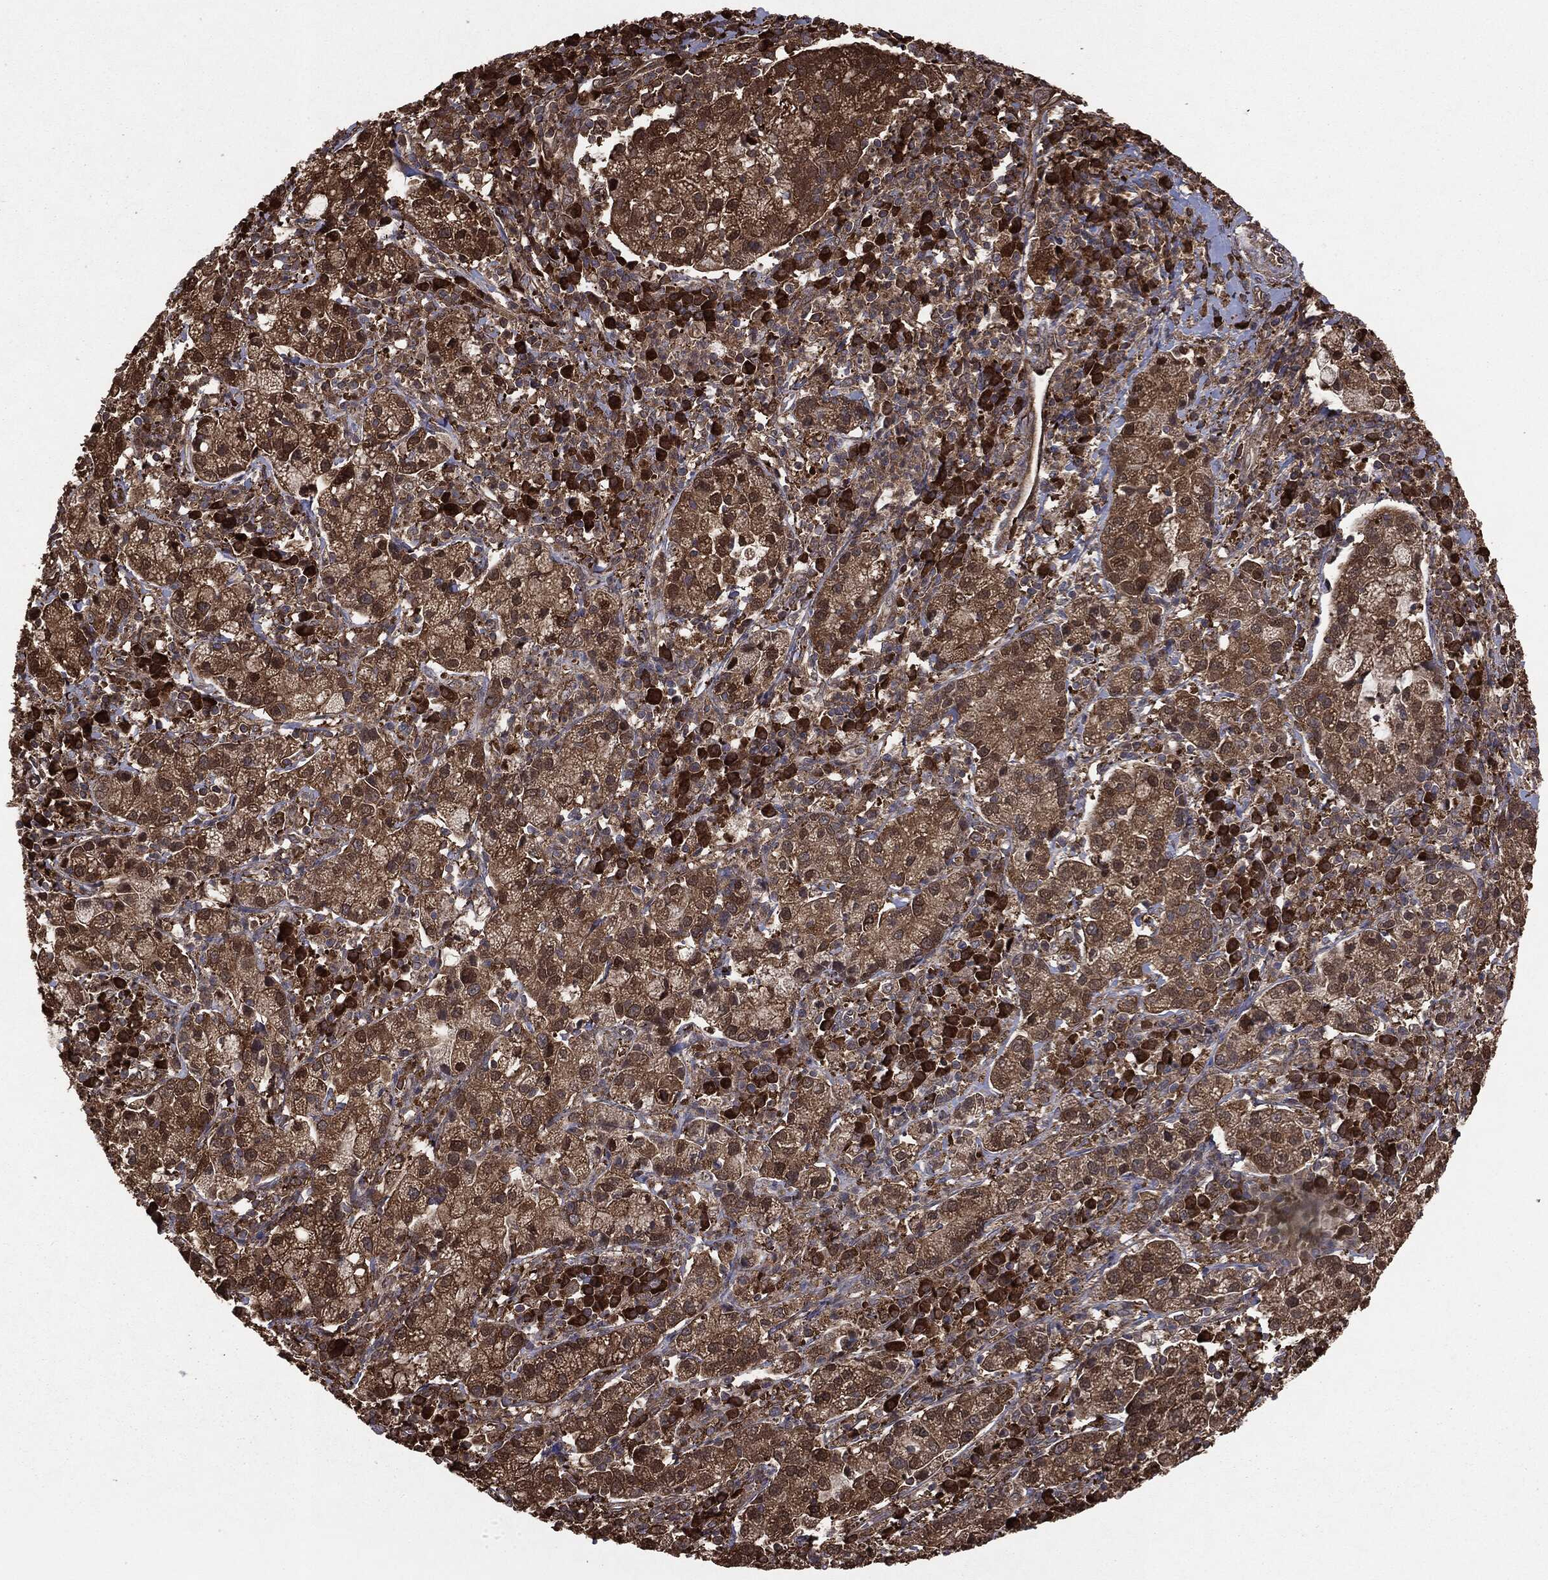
{"staining": {"intensity": "strong", "quantity": ">75%", "location": "cytoplasmic/membranous"}, "tissue": "cervical cancer", "cell_type": "Tumor cells", "image_type": "cancer", "snomed": [{"axis": "morphology", "description": "Normal tissue, NOS"}, {"axis": "morphology", "description": "Adenocarcinoma, NOS"}, {"axis": "topography", "description": "Cervix"}], "caption": "IHC of human cervical cancer (adenocarcinoma) exhibits high levels of strong cytoplasmic/membranous positivity in about >75% of tumor cells.", "gene": "NME1", "patient": {"sex": "female", "age": 44}}